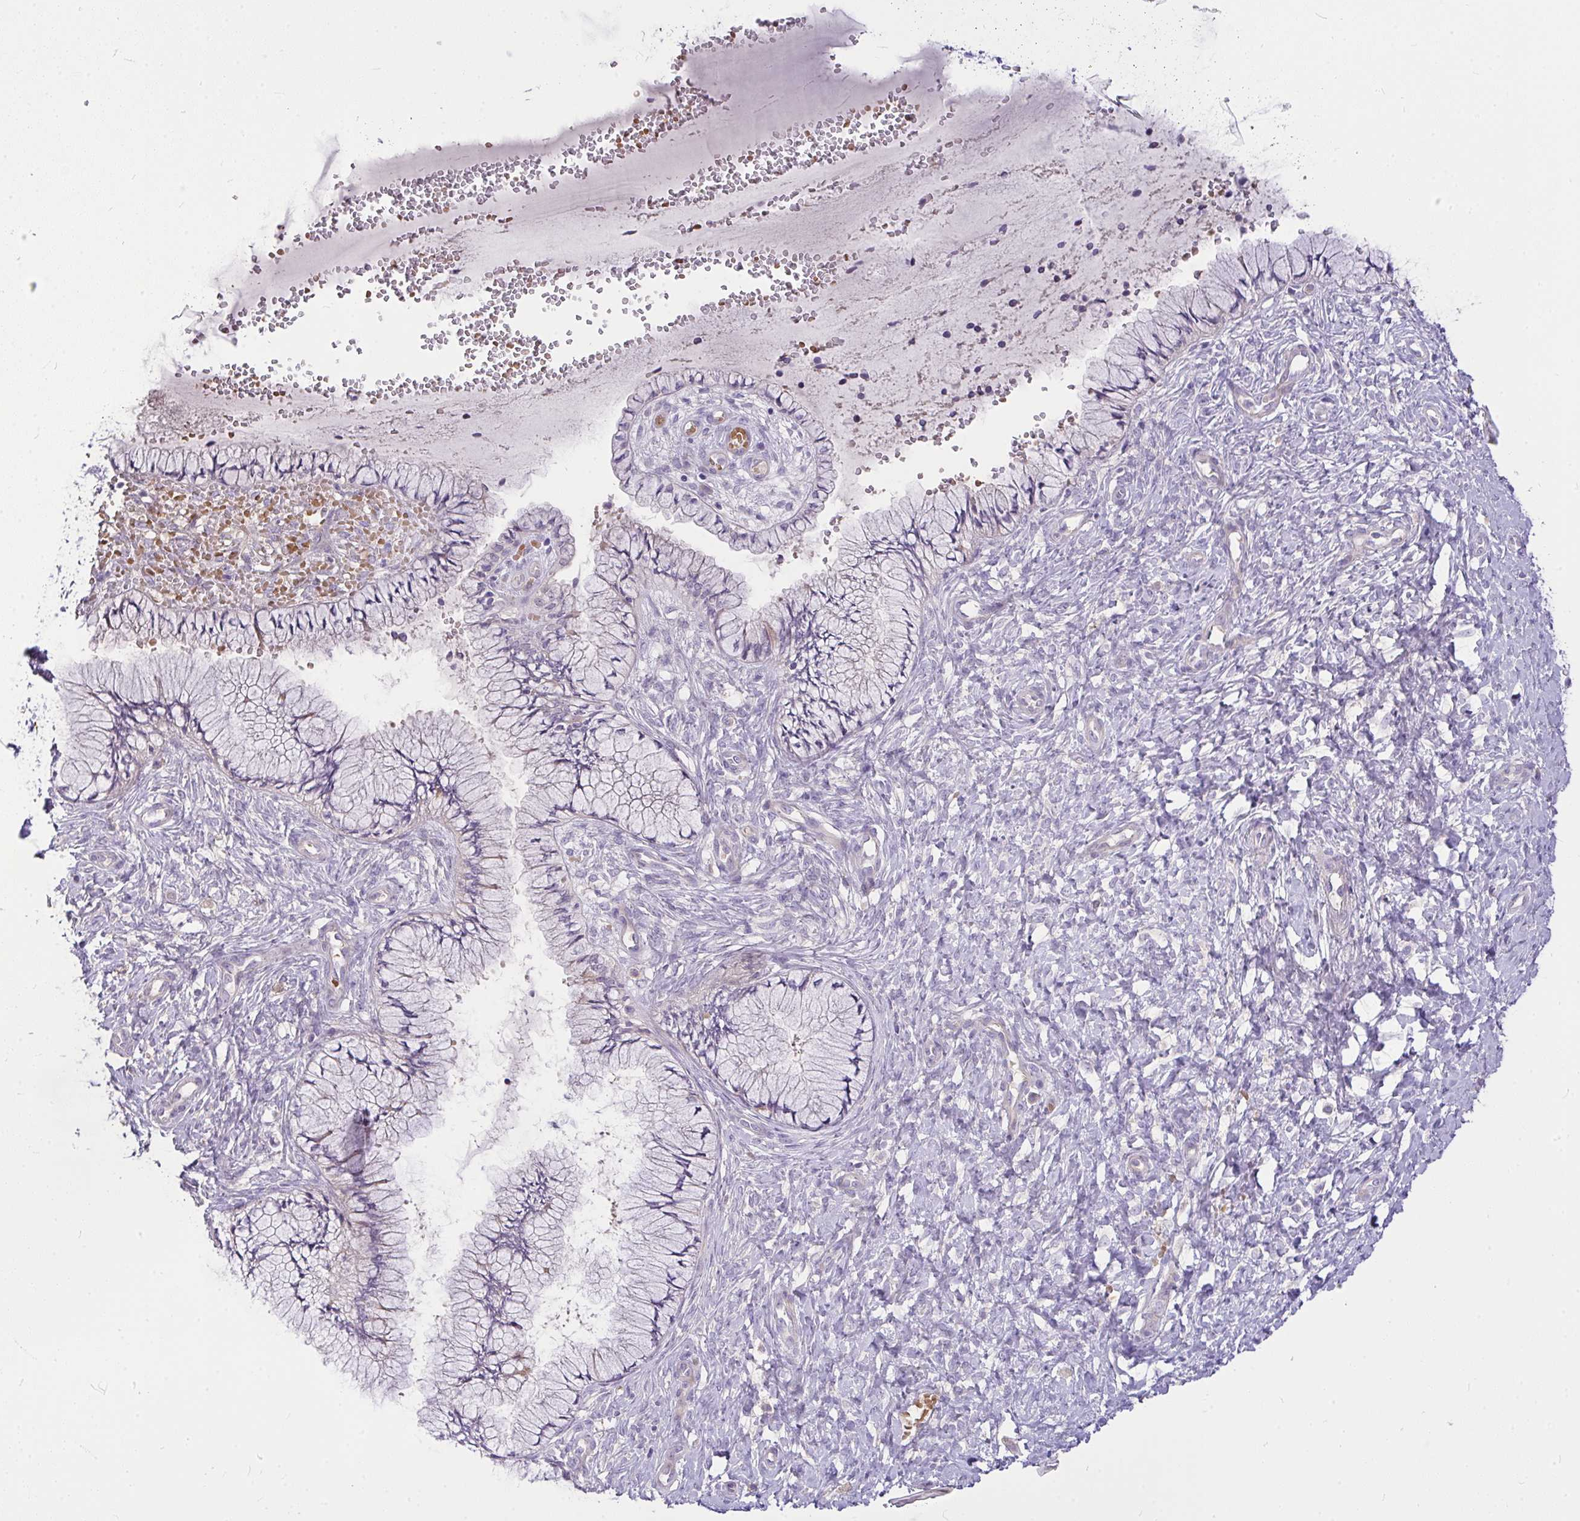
{"staining": {"intensity": "negative", "quantity": "none", "location": "none"}, "tissue": "cervix", "cell_type": "Glandular cells", "image_type": "normal", "snomed": [{"axis": "morphology", "description": "Normal tissue, NOS"}, {"axis": "topography", "description": "Cervix"}], "caption": "DAB immunohistochemical staining of normal human cervix exhibits no significant staining in glandular cells. The staining is performed using DAB (3,3'-diaminobenzidine) brown chromogen with nuclei counter-stained in using hematoxylin.", "gene": "MOCS1", "patient": {"sex": "female", "age": 37}}